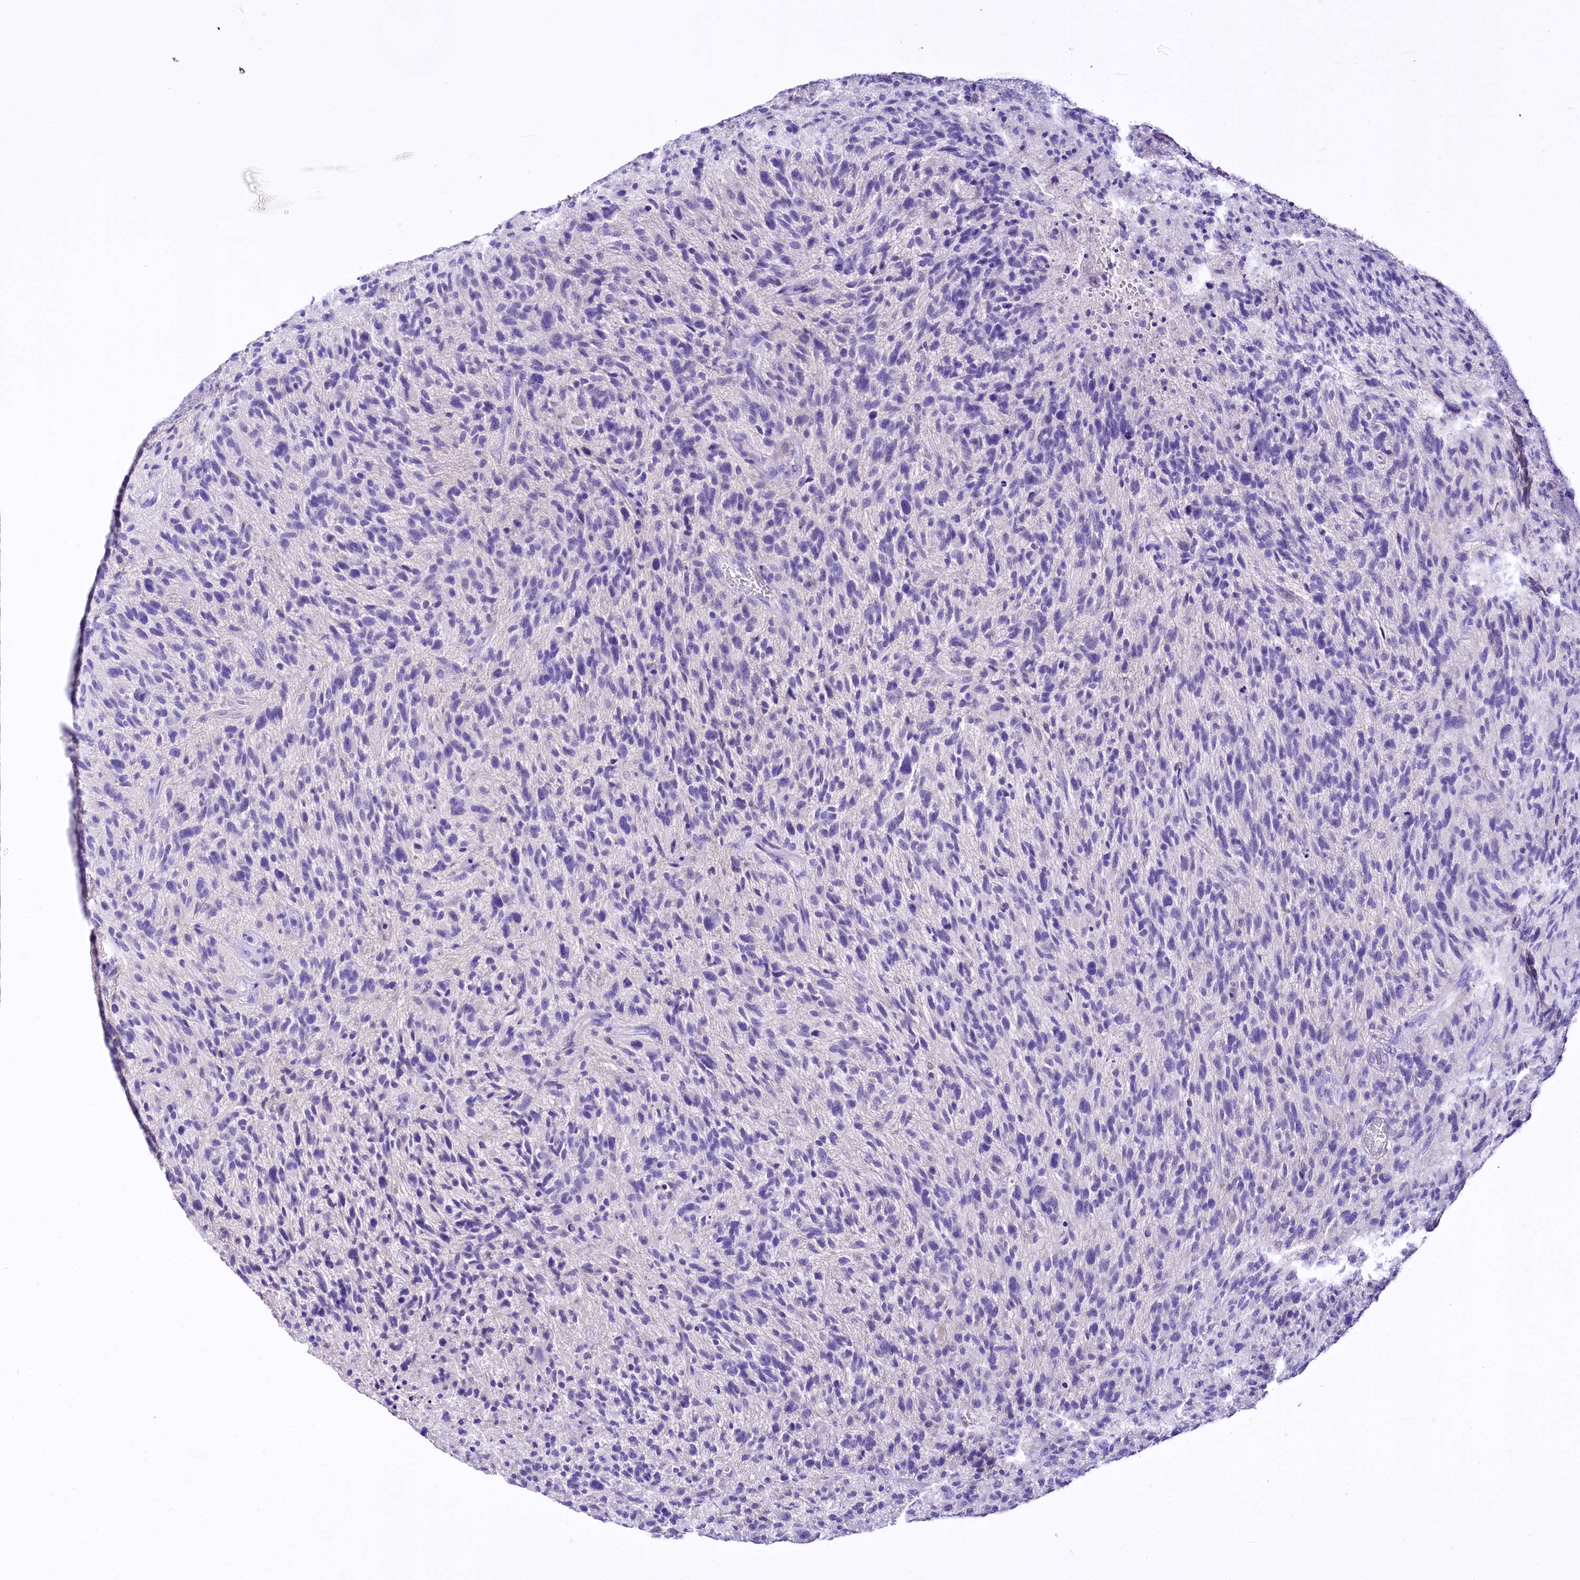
{"staining": {"intensity": "negative", "quantity": "none", "location": "none"}, "tissue": "glioma", "cell_type": "Tumor cells", "image_type": "cancer", "snomed": [{"axis": "morphology", "description": "Glioma, malignant, High grade"}, {"axis": "topography", "description": "Brain"}], "caption": "Tumor cells show no significant staining in glioma.", "gene": "A2ML1", "patient": {"sex": "male", "age": 47}}